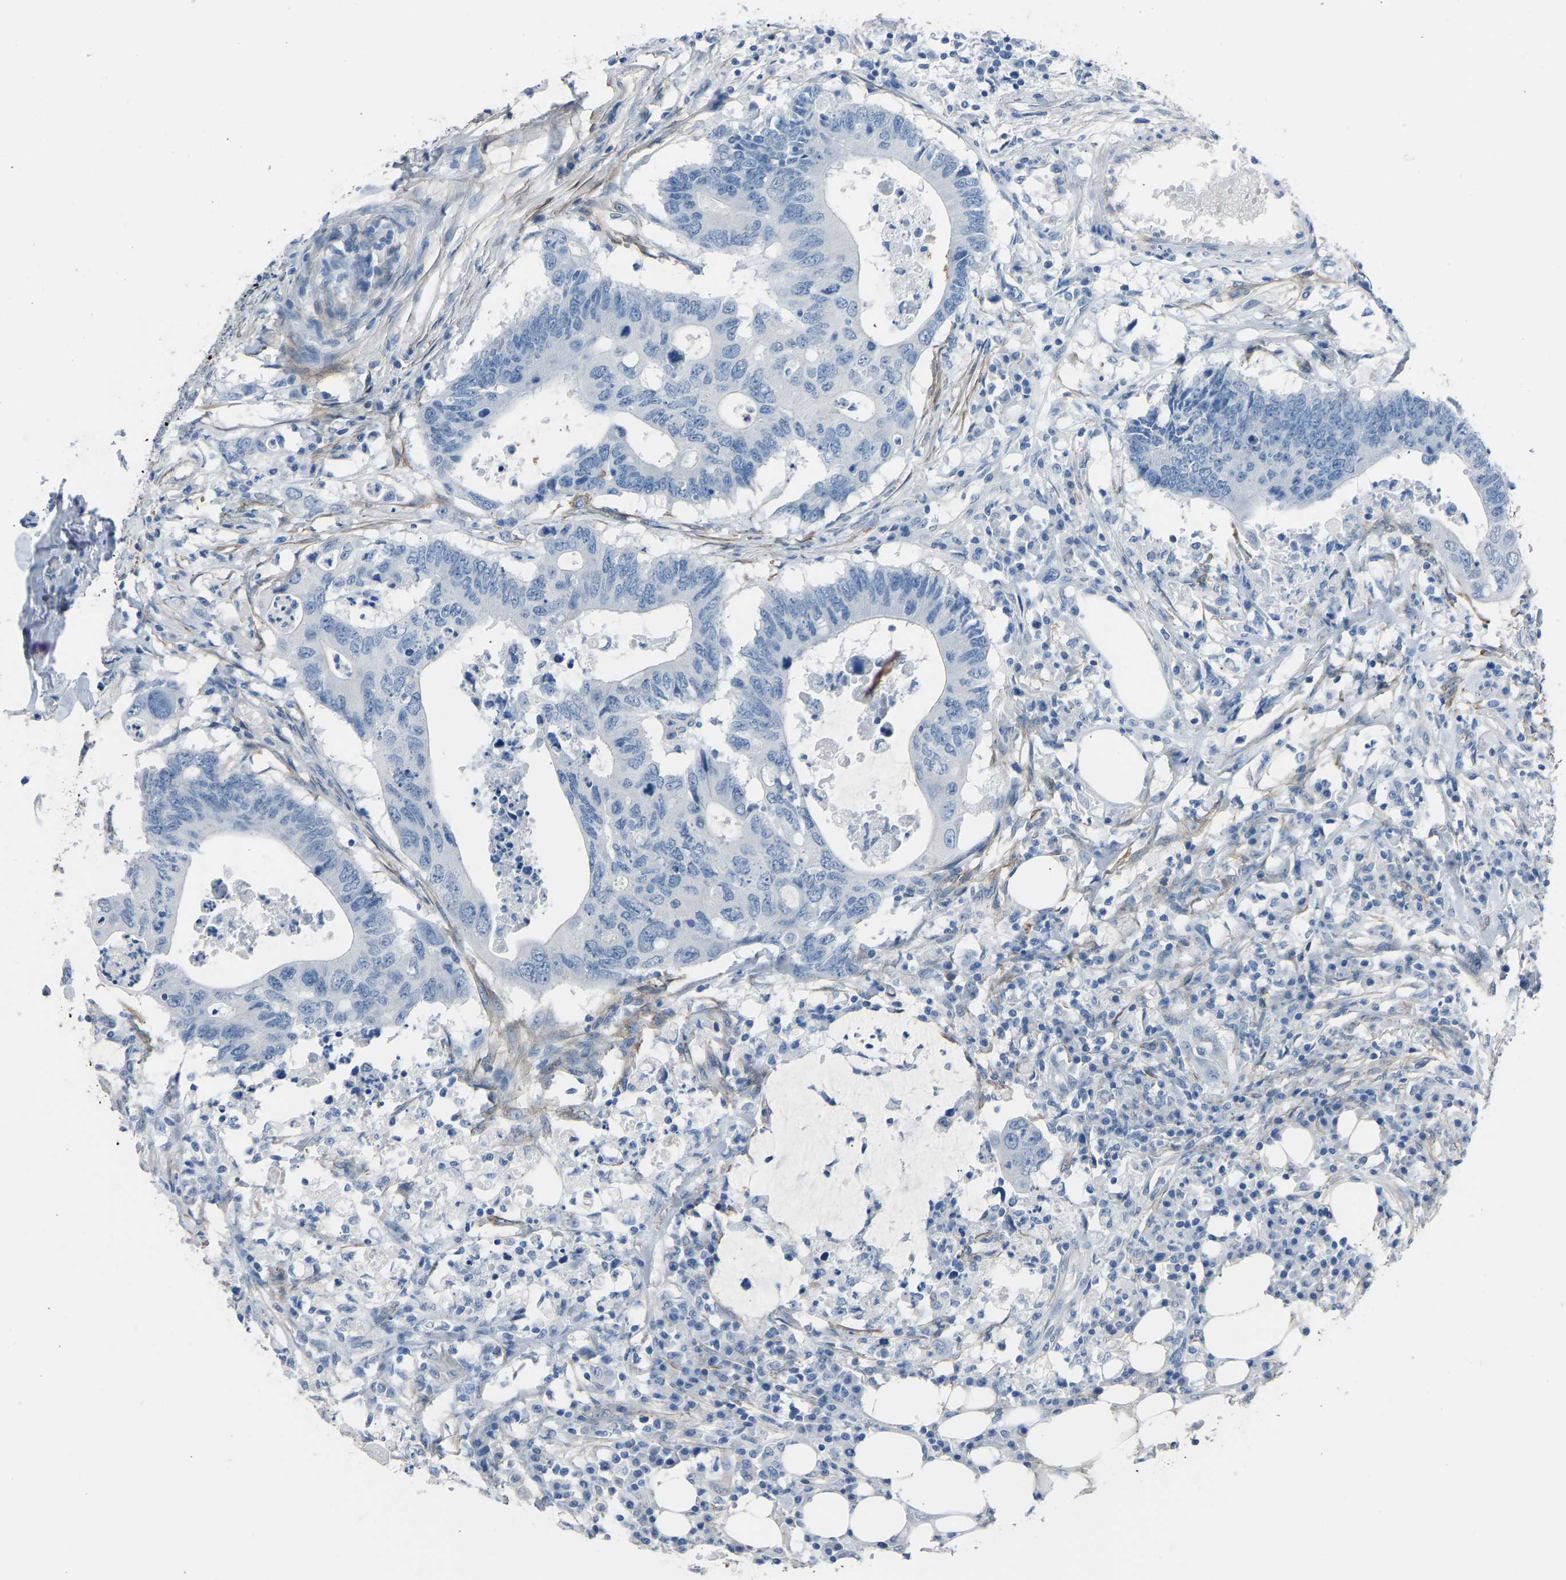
{"staining": {"intensity": "negative", "quantity": "none", "location": "none"}, "tissue": "colorectal cancer", "cell_type": "Tumor cells", "image_type": "cancer", "snomed": [{"axis": "morphology", "description": "Adenocarcinoma, NOS"}, {"axis": "topography", "description": "Colon"}], "caption": "DAB (3,3'-diaminobenzidine) immunohistochemical staining of colorectal cancer (adenocarcinoma) exhibits no significant positivity in tumor cells.", "gene": "MYH10", "patient": {"sex": "male", "age": 71}}